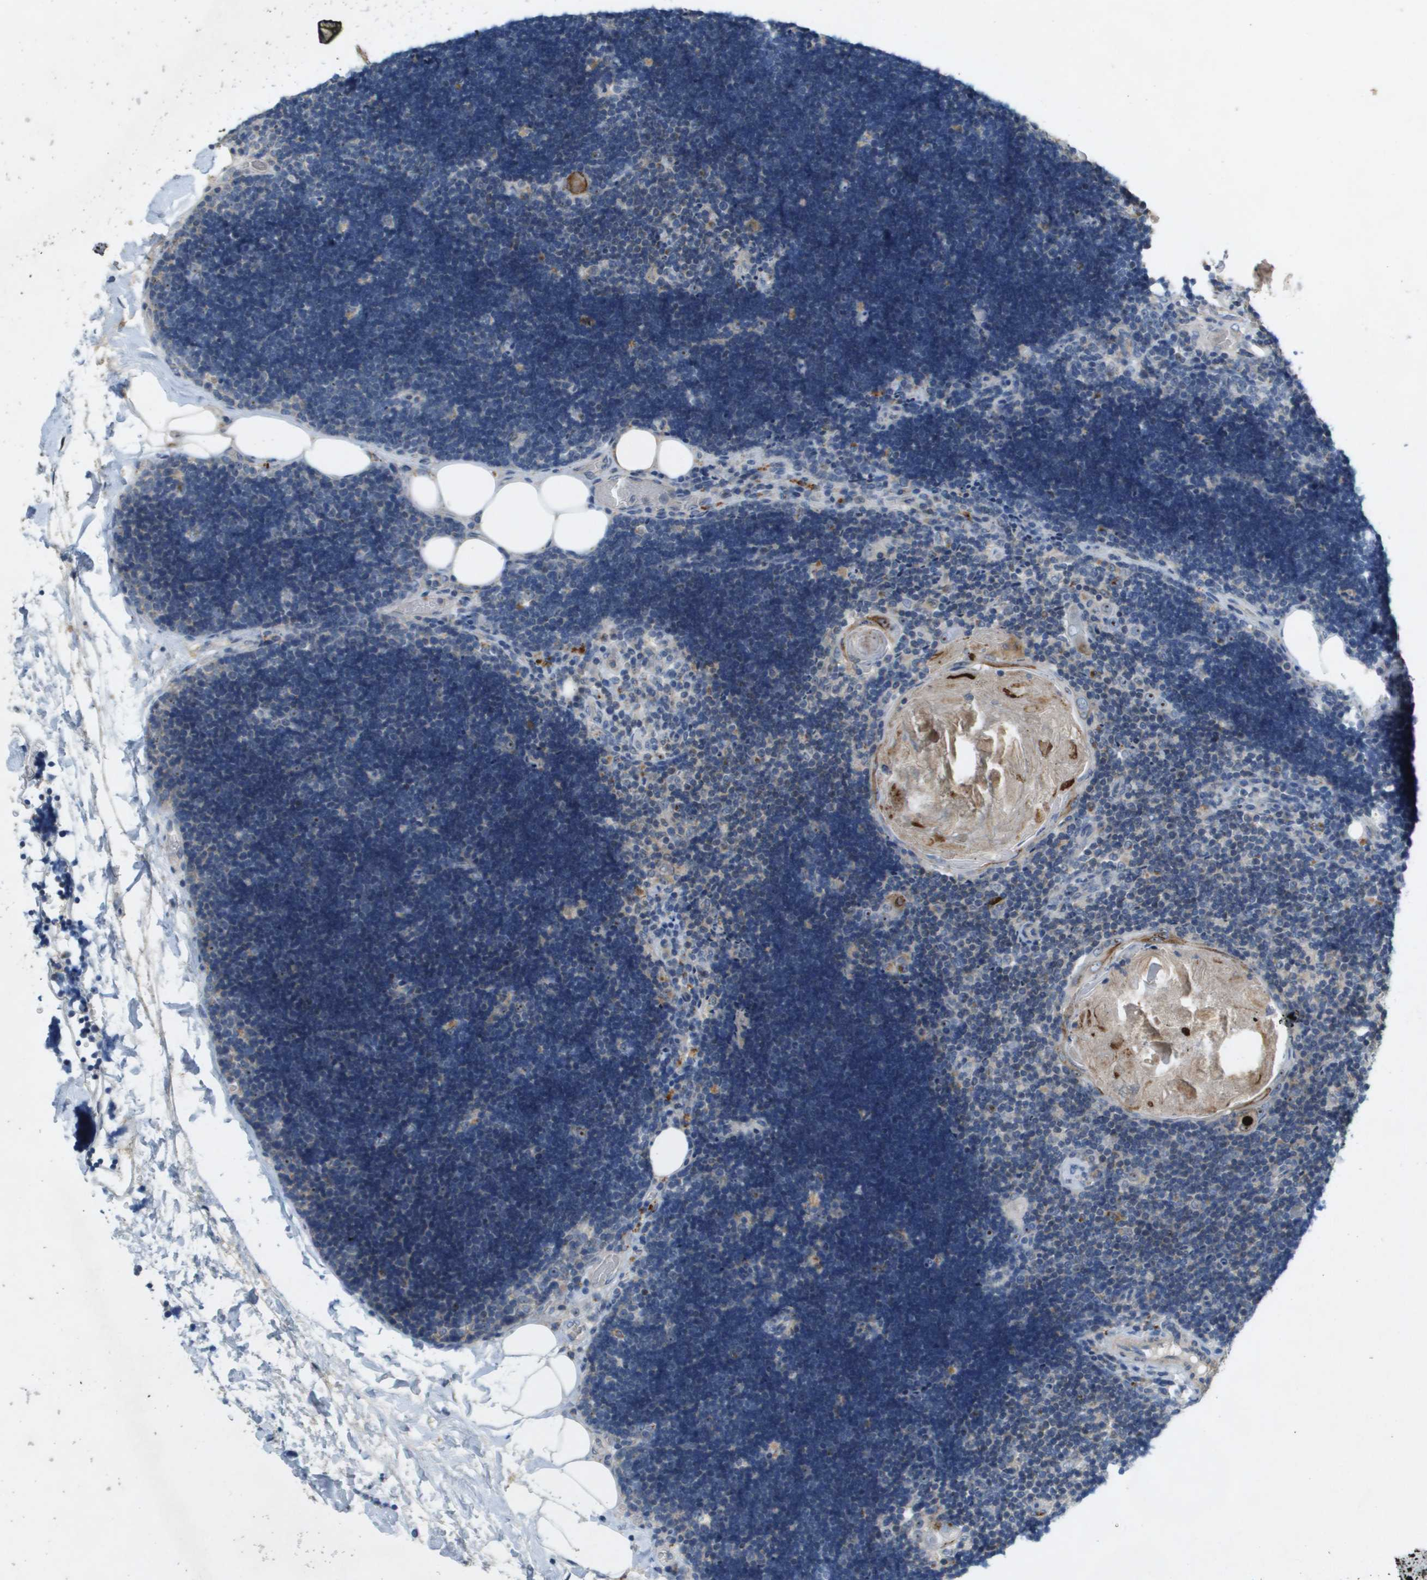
{"staining": {"intensity": "negative", "quantity": "none", "location": "none"}, "tissue": "lymph node", "cell_type": "Germinal center cells", "image_type": "normal", "snomed": [{"axis": "morphology", "description": "Normal tissue, NOS"}, {"axis": "topography", "description": "Lymph node"}], "caption": "This is an immunohistochemistry image of normal lymph node. There is no staining in germinal center cells.", "gene": "B3GNT5", "patient": {"sex": "male", "age": 33}}